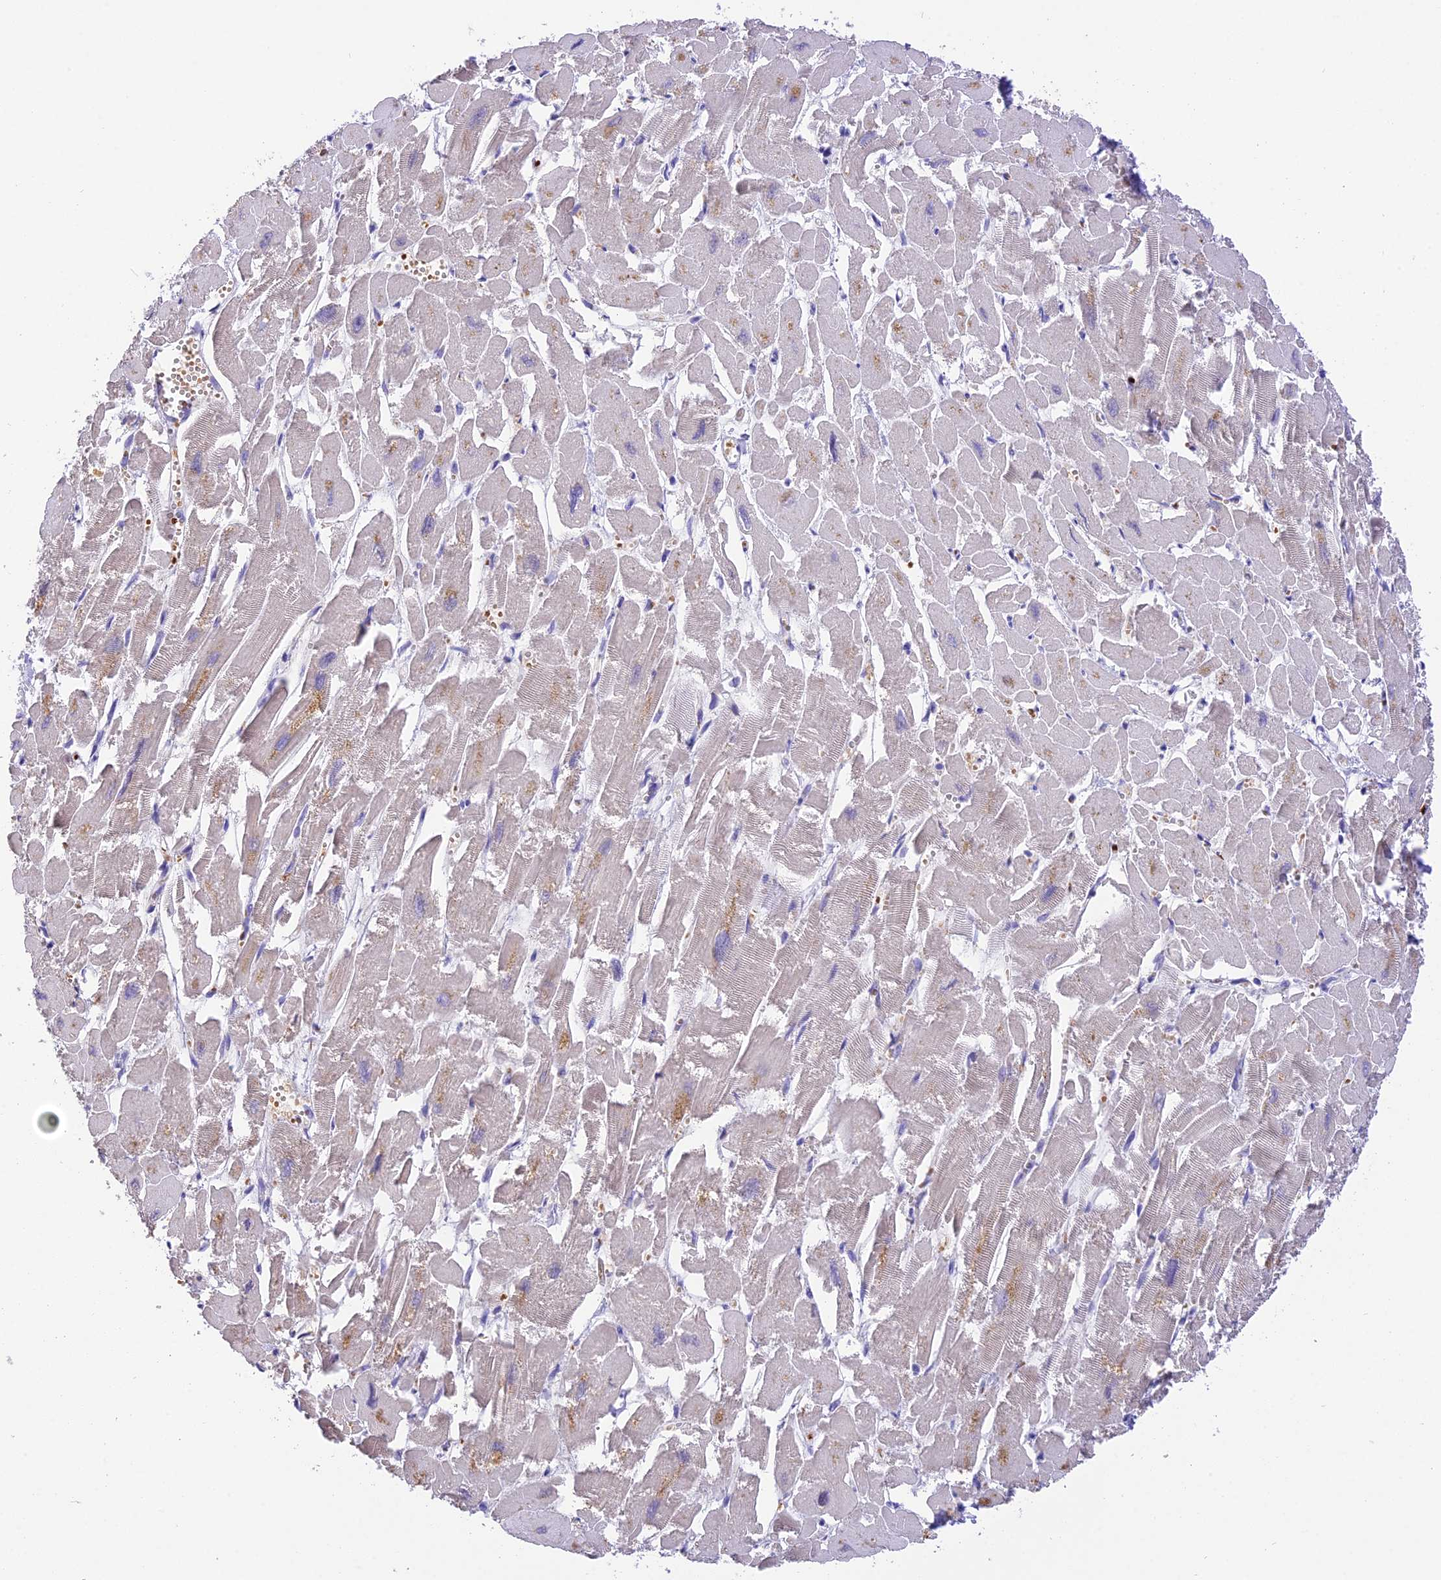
{"staining": {"intensity": "negative", "quantity": "none", "location": "none"}, "tissue": "heart muscle", "cell_type": "Cardiomyocytes", "image_type": "normal", "snomed": [{"axis": "morphology", "description": "Normal tissue, NOS"}, {"axis": "topography", "description": "Heart"}], "caption": "Unremarkable heart muscle was stained to show a protein in brown. There is no significant positivity in cardiomyocytes. (DAB (3,3'-diaminobenzidine) immunohistochemistry visualized using brightfield microscopy, high magnification).", "gene": "AHSP", "patient": {"sex": "male", "age": 54}}